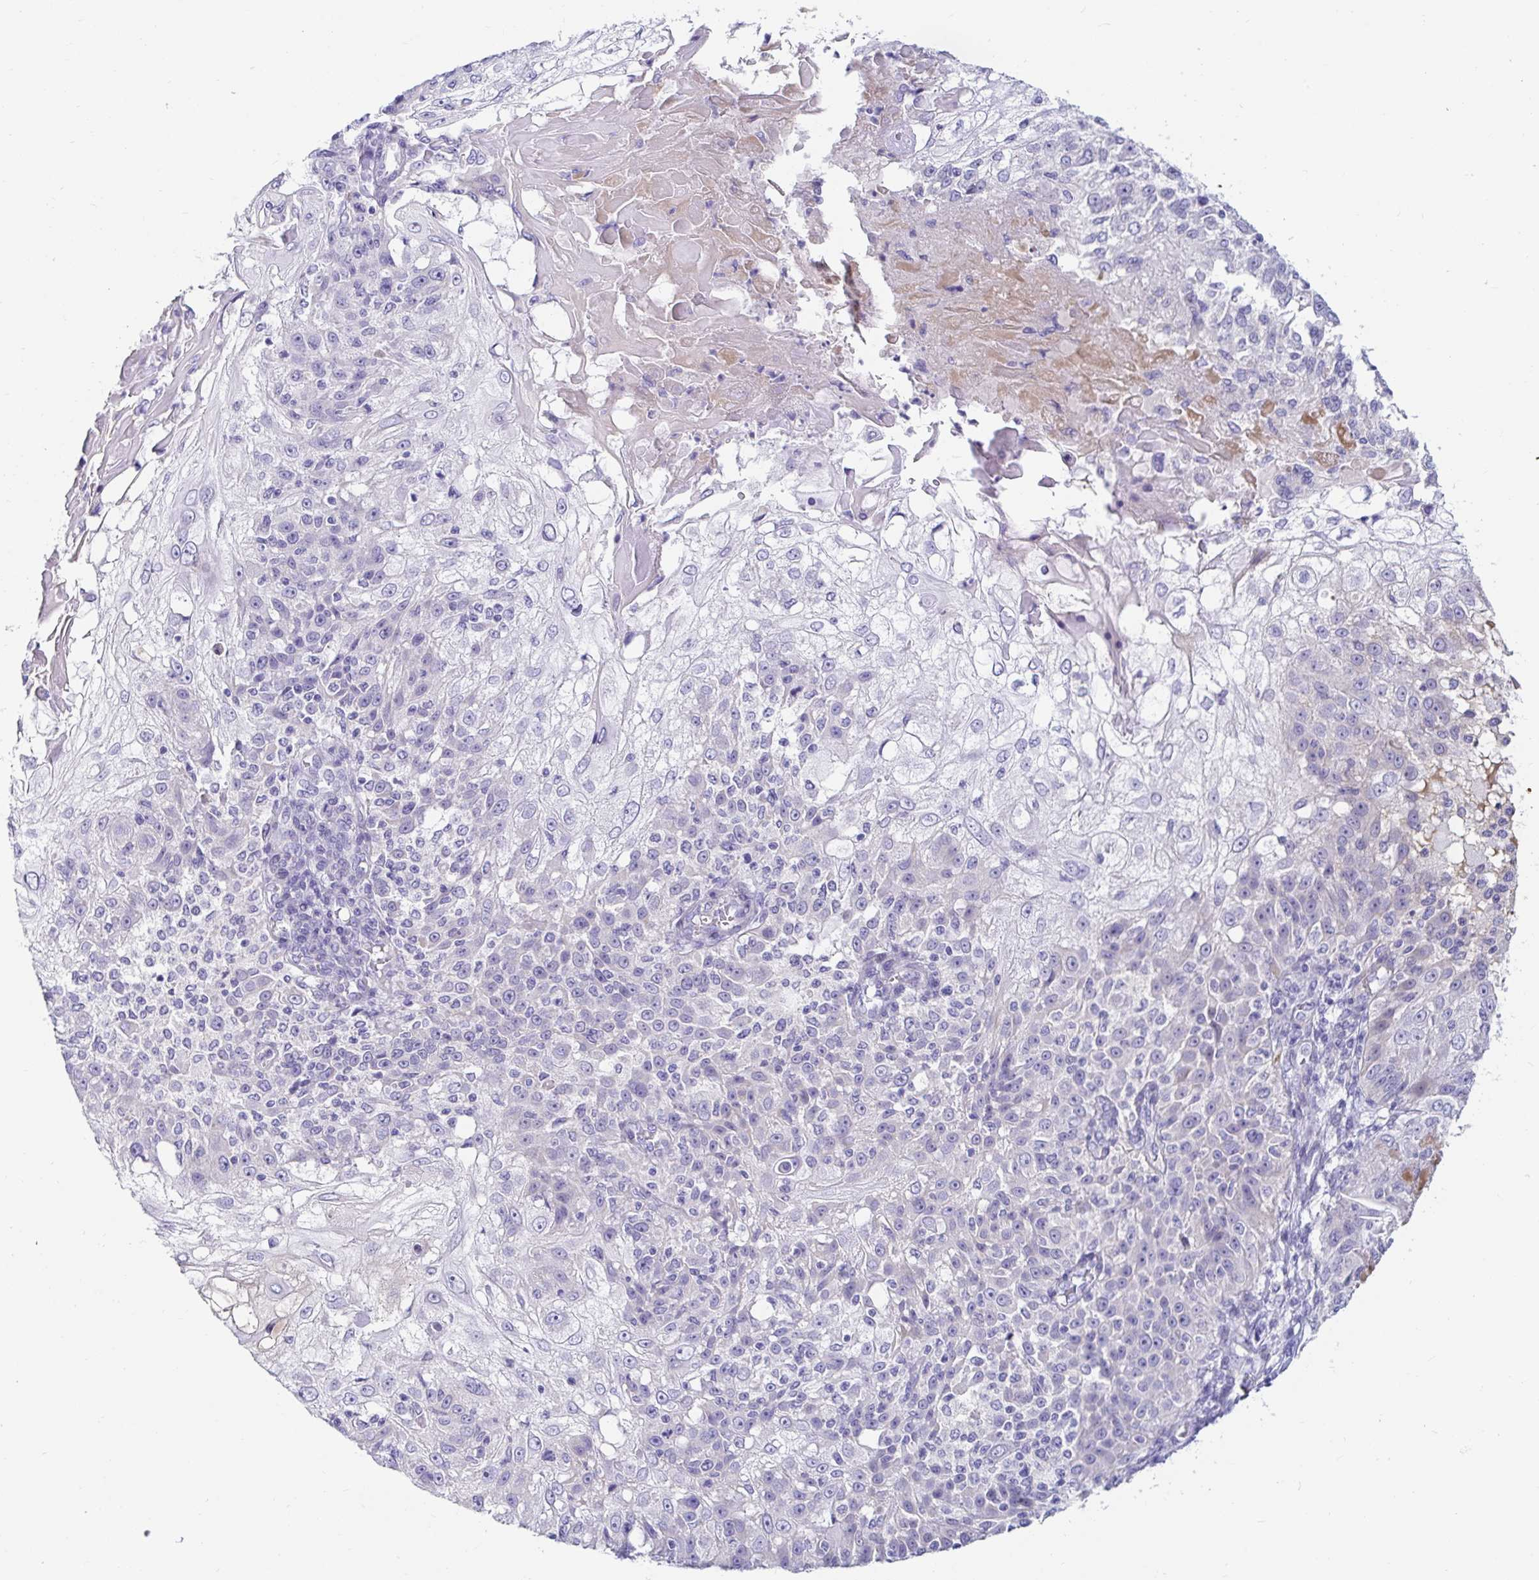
{"staining": {"intensity": "negative", "quantity": "none", "location": "none"}, "tissue": "skin cancer", "cell_type": "Tumor cells", "image_type": "cancer", "snomed": [{"axis": "morphology", "description": "Normal tissue, NOS"}, {"axis": "morphology", "description": "Squamous cell carcinoma, NOS"}, {"axis": "topography", "description": "Skin"}], "caption": "This is a histopathology image of IHC staining of skin cancer (squamous cell carcinoma), which shows no staining in tumor cells.", "gene": "C4orf17", "patient": {"sex": "female", "age": 83}}